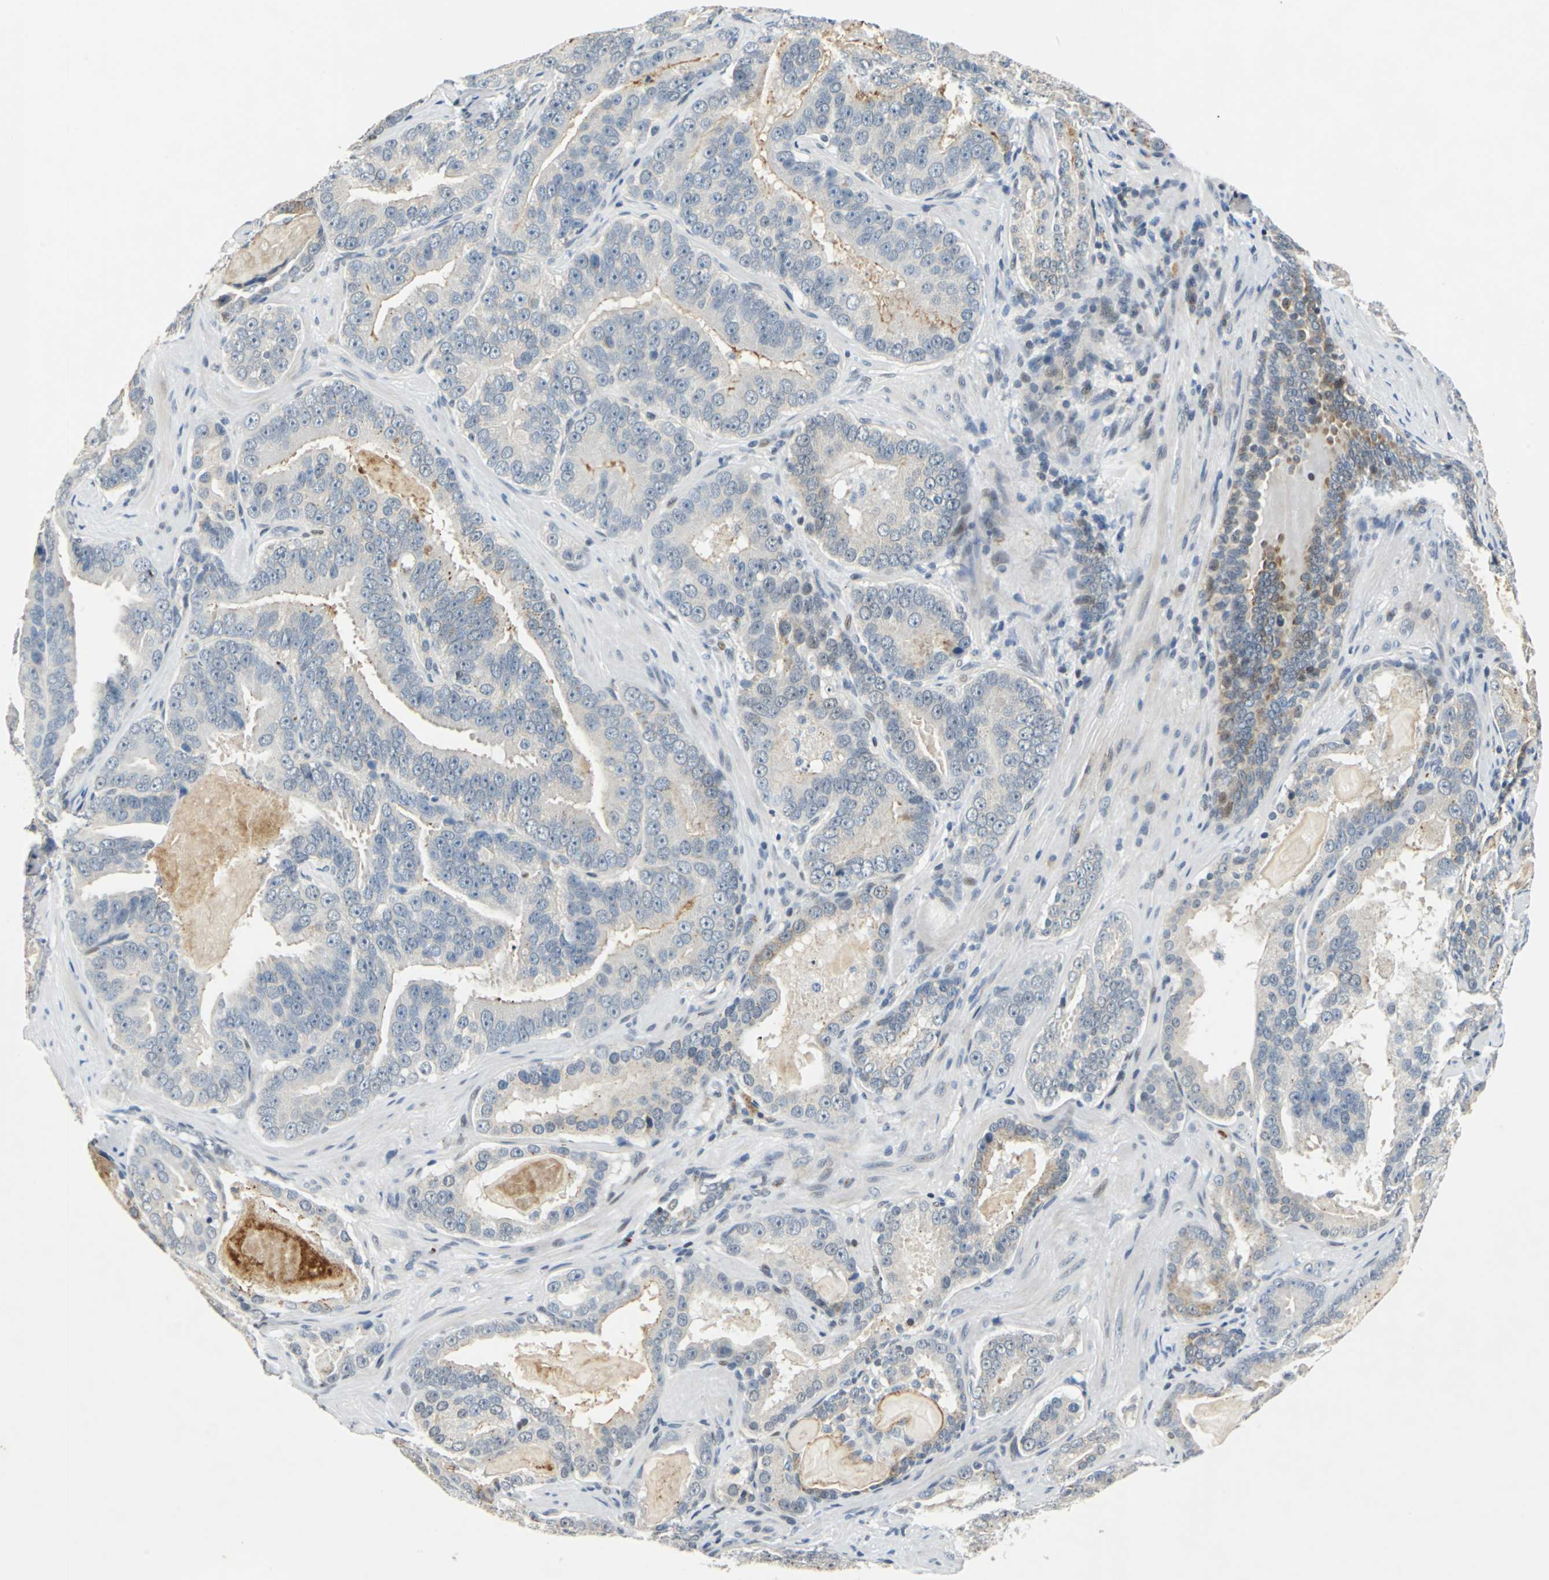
{"staining": {"intensity": "weak", "quantity": "<25%", "location": "cytoplasmic/membranous"}, "tissue": "prostate cancer", "cell_type": "Tumor cells", "image_type": "cancer", "snomed": [{"axis": "morphology", "description": "Adenocarcinoma, Low grade"}, {"axis": "topography", "description": "Prostate"}], "caption": "Tumor cells show no significant expression in adenocarcinoma (low-grade) (prostate).", "gene": "HCFC2", "patient": {"sex": "male", "age": 59}}